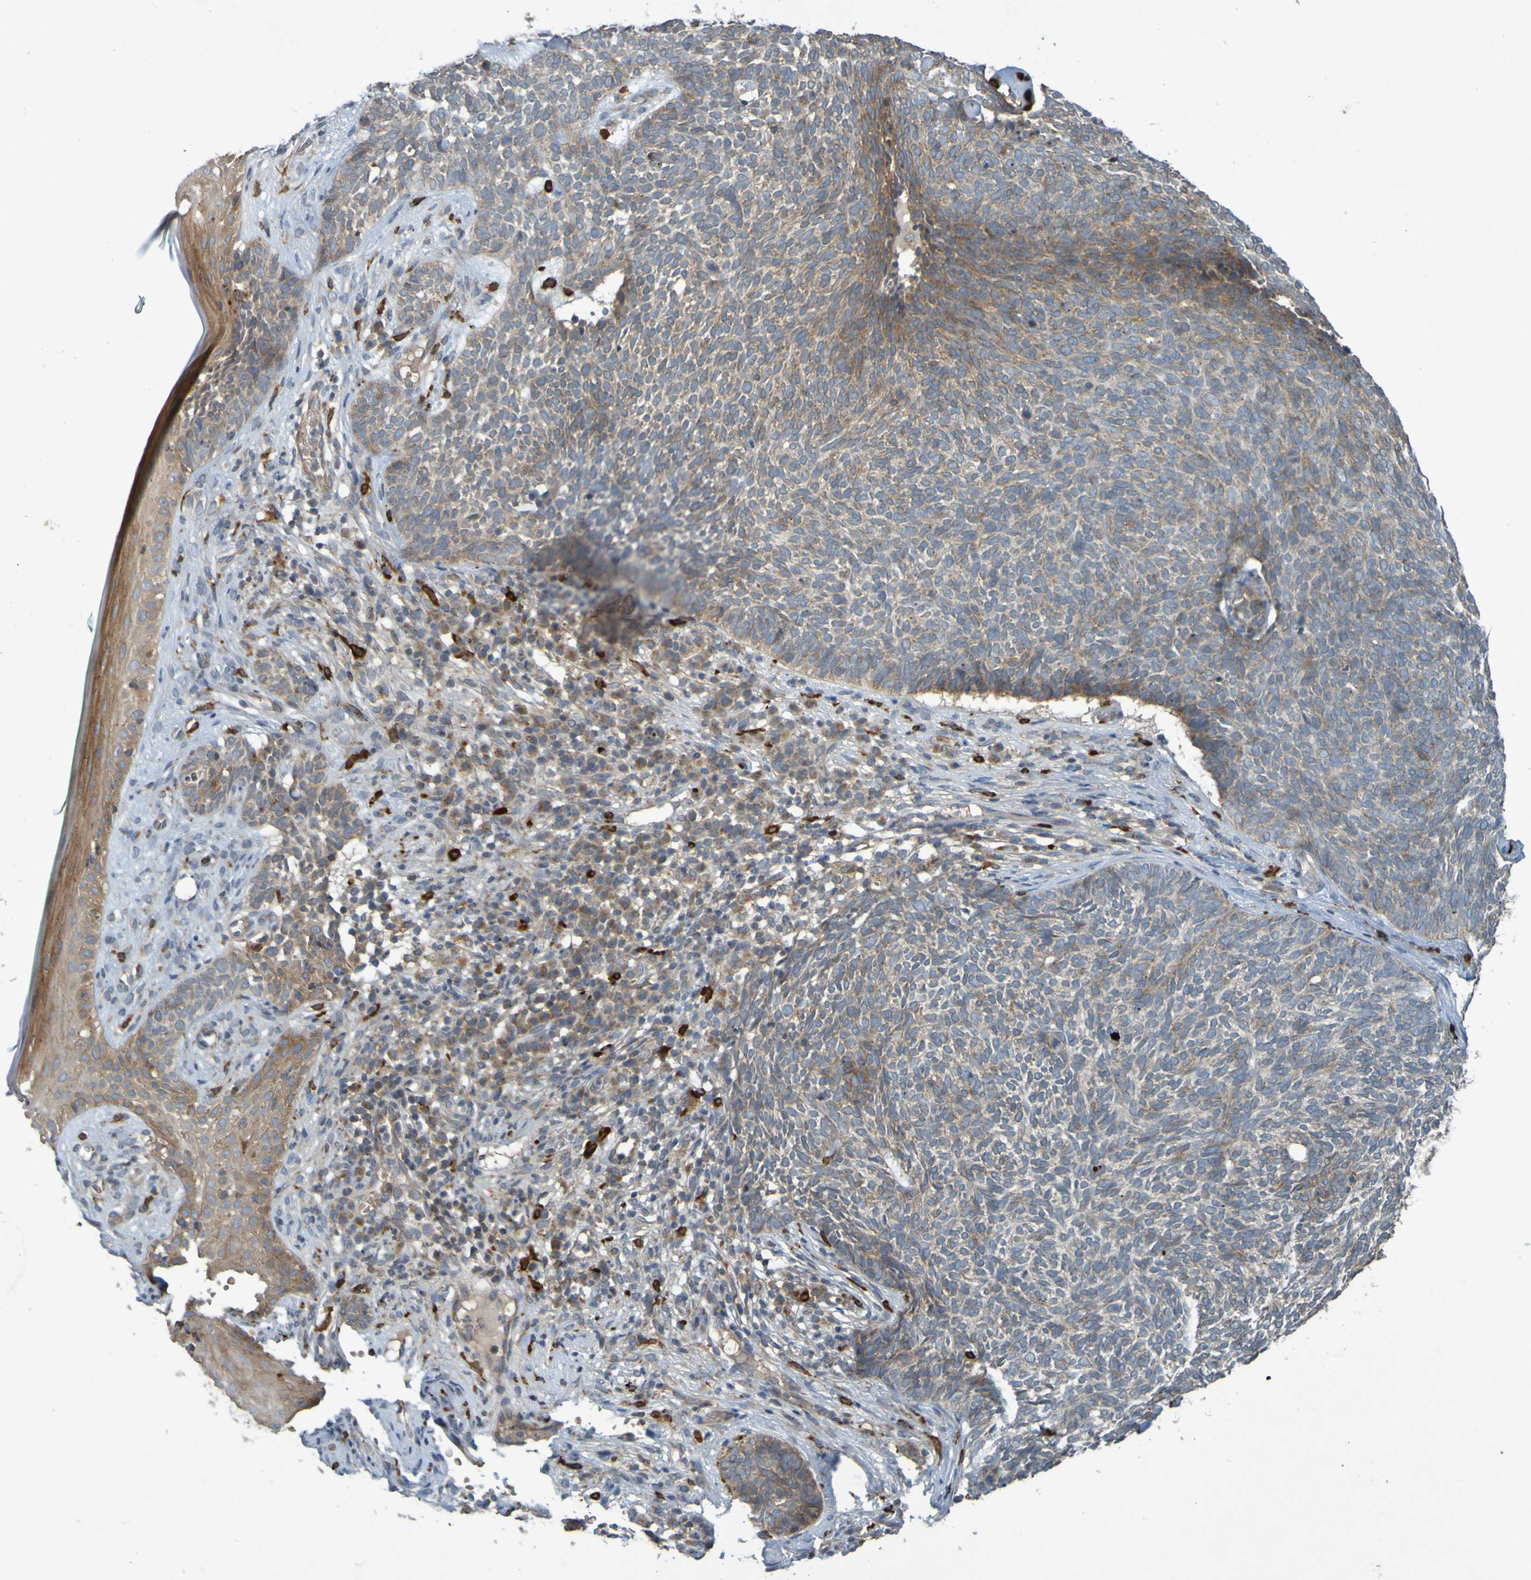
{"staining": {"intensity": "weak", "quantity": ">75%", "location": "cytoplasmic/membranous"}, "tissue": "skin cancer", "cell_type": "Tumor cells", "image_type": "cancer", "snomed": [{"axis": "morphology", "description": "Basal cell carcinoma"}, {"axis": "topography", "description": "Skin"}], "caption": "Protein expression analysis of human basal cell carcinoma (skin) reveals weak cytoplasmic/membranous expression in approximately >75% of tumor cells.", "gene": "B3GAT2", "patient": {"sex": "female", "age": 84}}